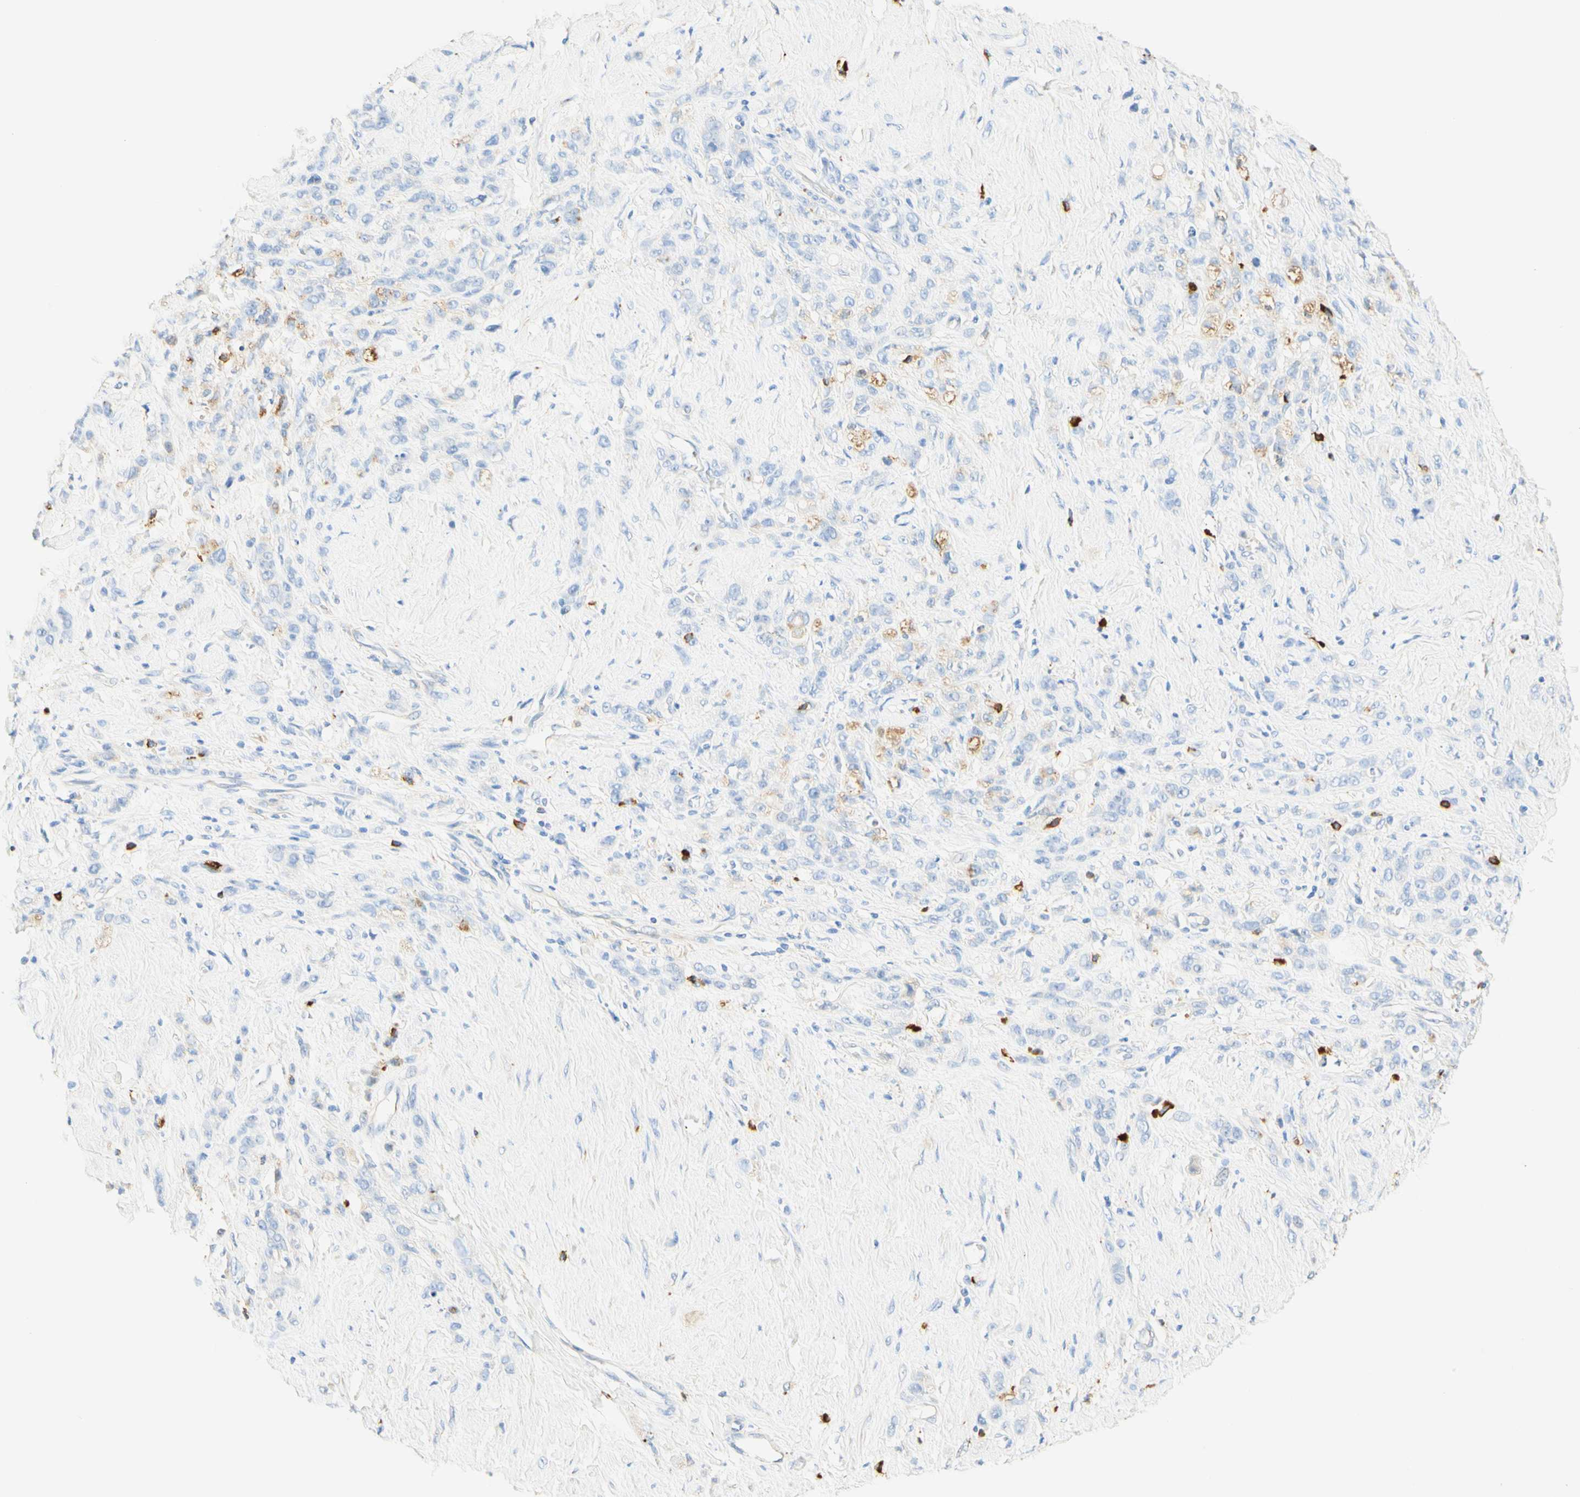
{"staining": {"intensity": "moderate", "quantity": "<25%", "location": "cytoplasmic/membranous"}, "tissue": "stomach cancer", "cell_type": "Tumor cells", "image_type": "cancer", "snomed": [{"axis": "morphology", "description": "Adenocarcinoma, NOS"}, {"axis": "topography", "description": "Stomach"}], "caption": "Immunohistochemical staining of human stomach adenocarcinoma reveals low levels of moderate cytoplasmic/membranous positivity in approximately <25% of tumor cells.", "gene": "CD63", "patient": {"sex": "male", "age": 82}}